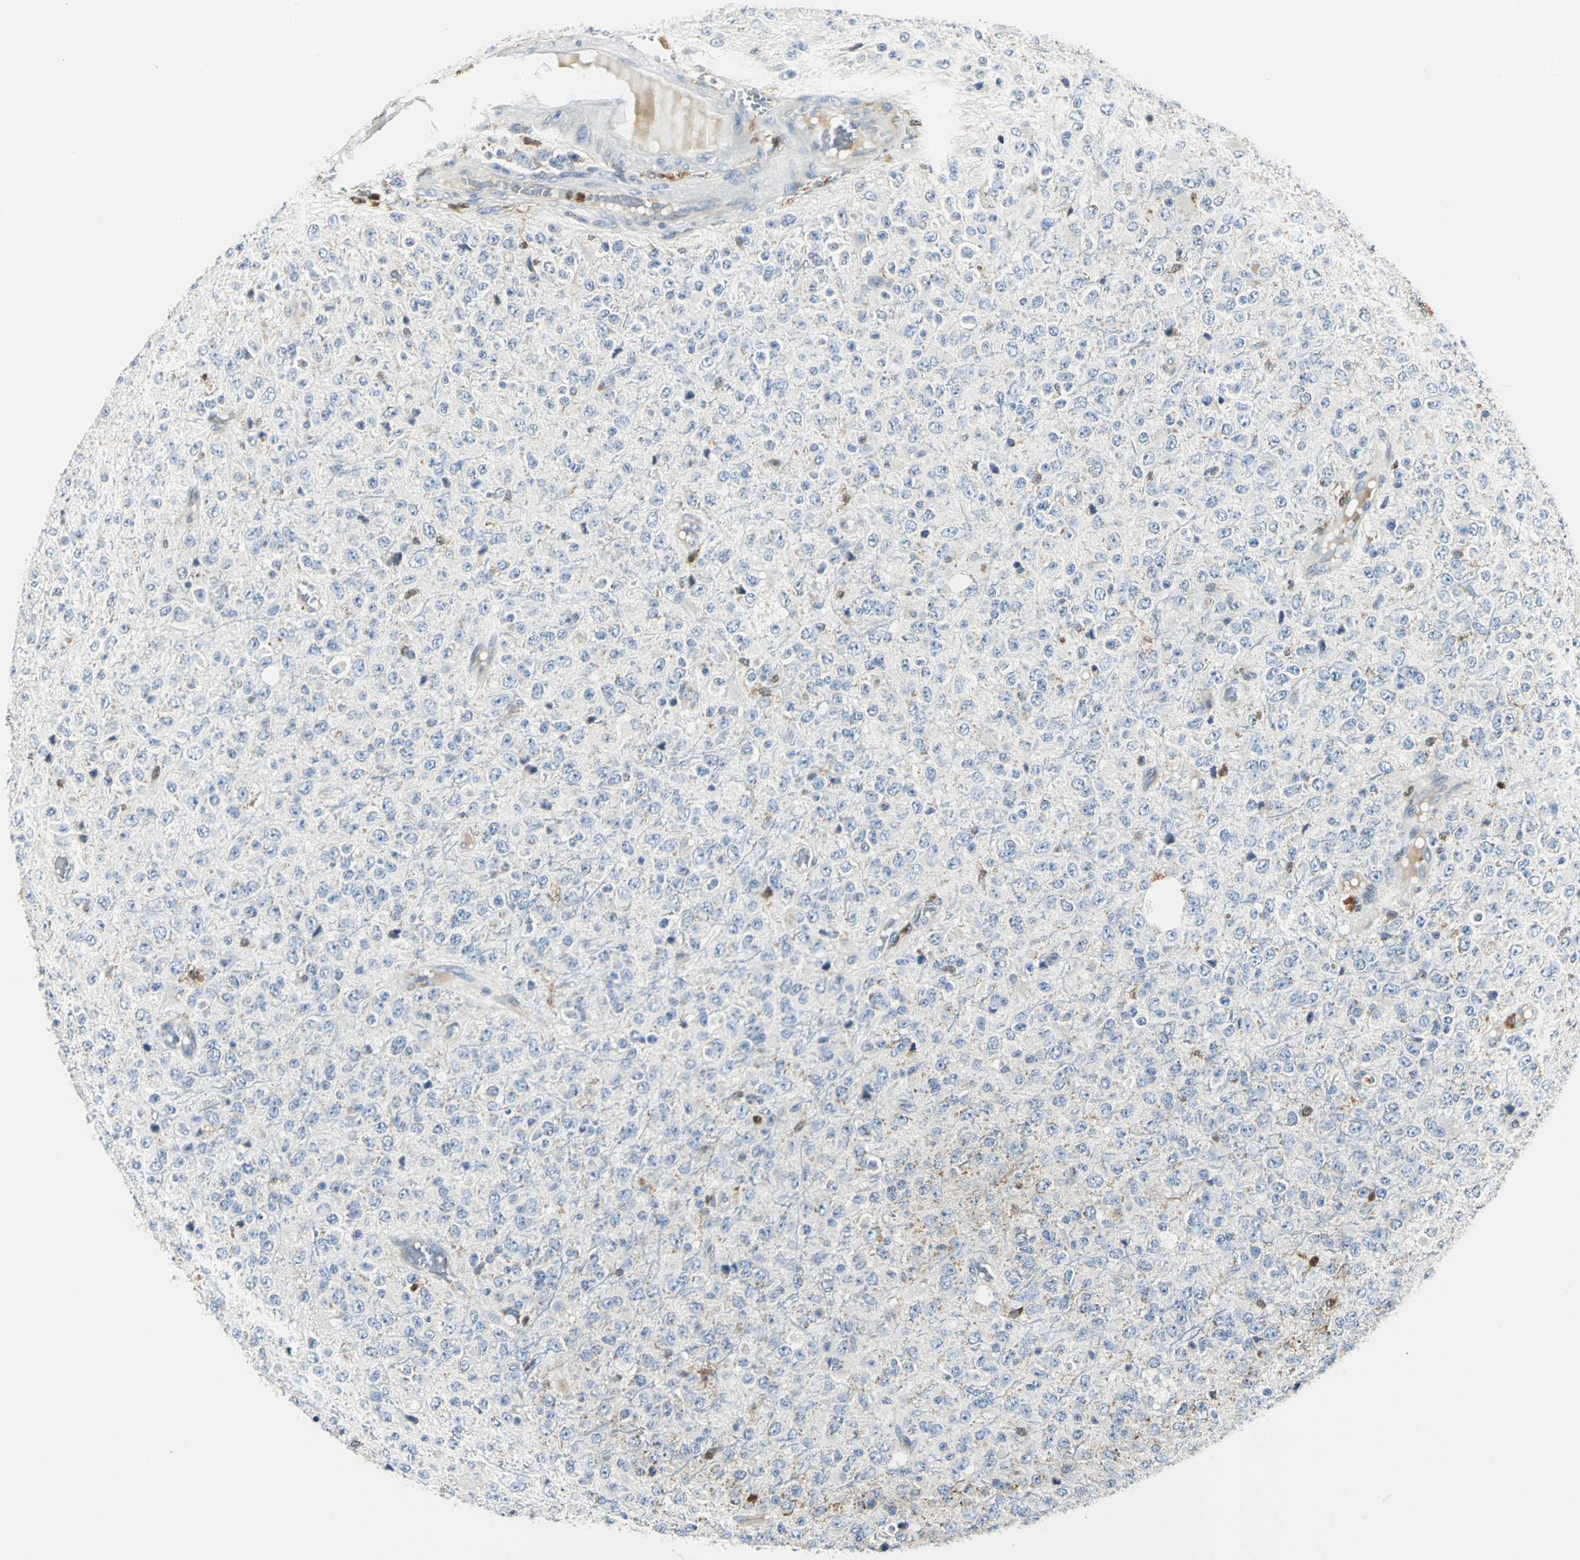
{"staining": {"intensity": "weak", "quantity": "<25%", "location": "cytoplasmic/membranous"}, "tissue": "glioma", "cell_type": "Tumor cells", "image_type": "cancer", "snomed": [{"axis": "morphology", "description": "Glioma, malignant, High grade"}, {"axis": "topography", "description": "pancreas cauda"}], "caption": "This is an immunohistochemistry photomicrograph of human glioma. There is no expression in tumor cells.", "gene": "USP40", "patient": {"sex": "male", "age": 60}}